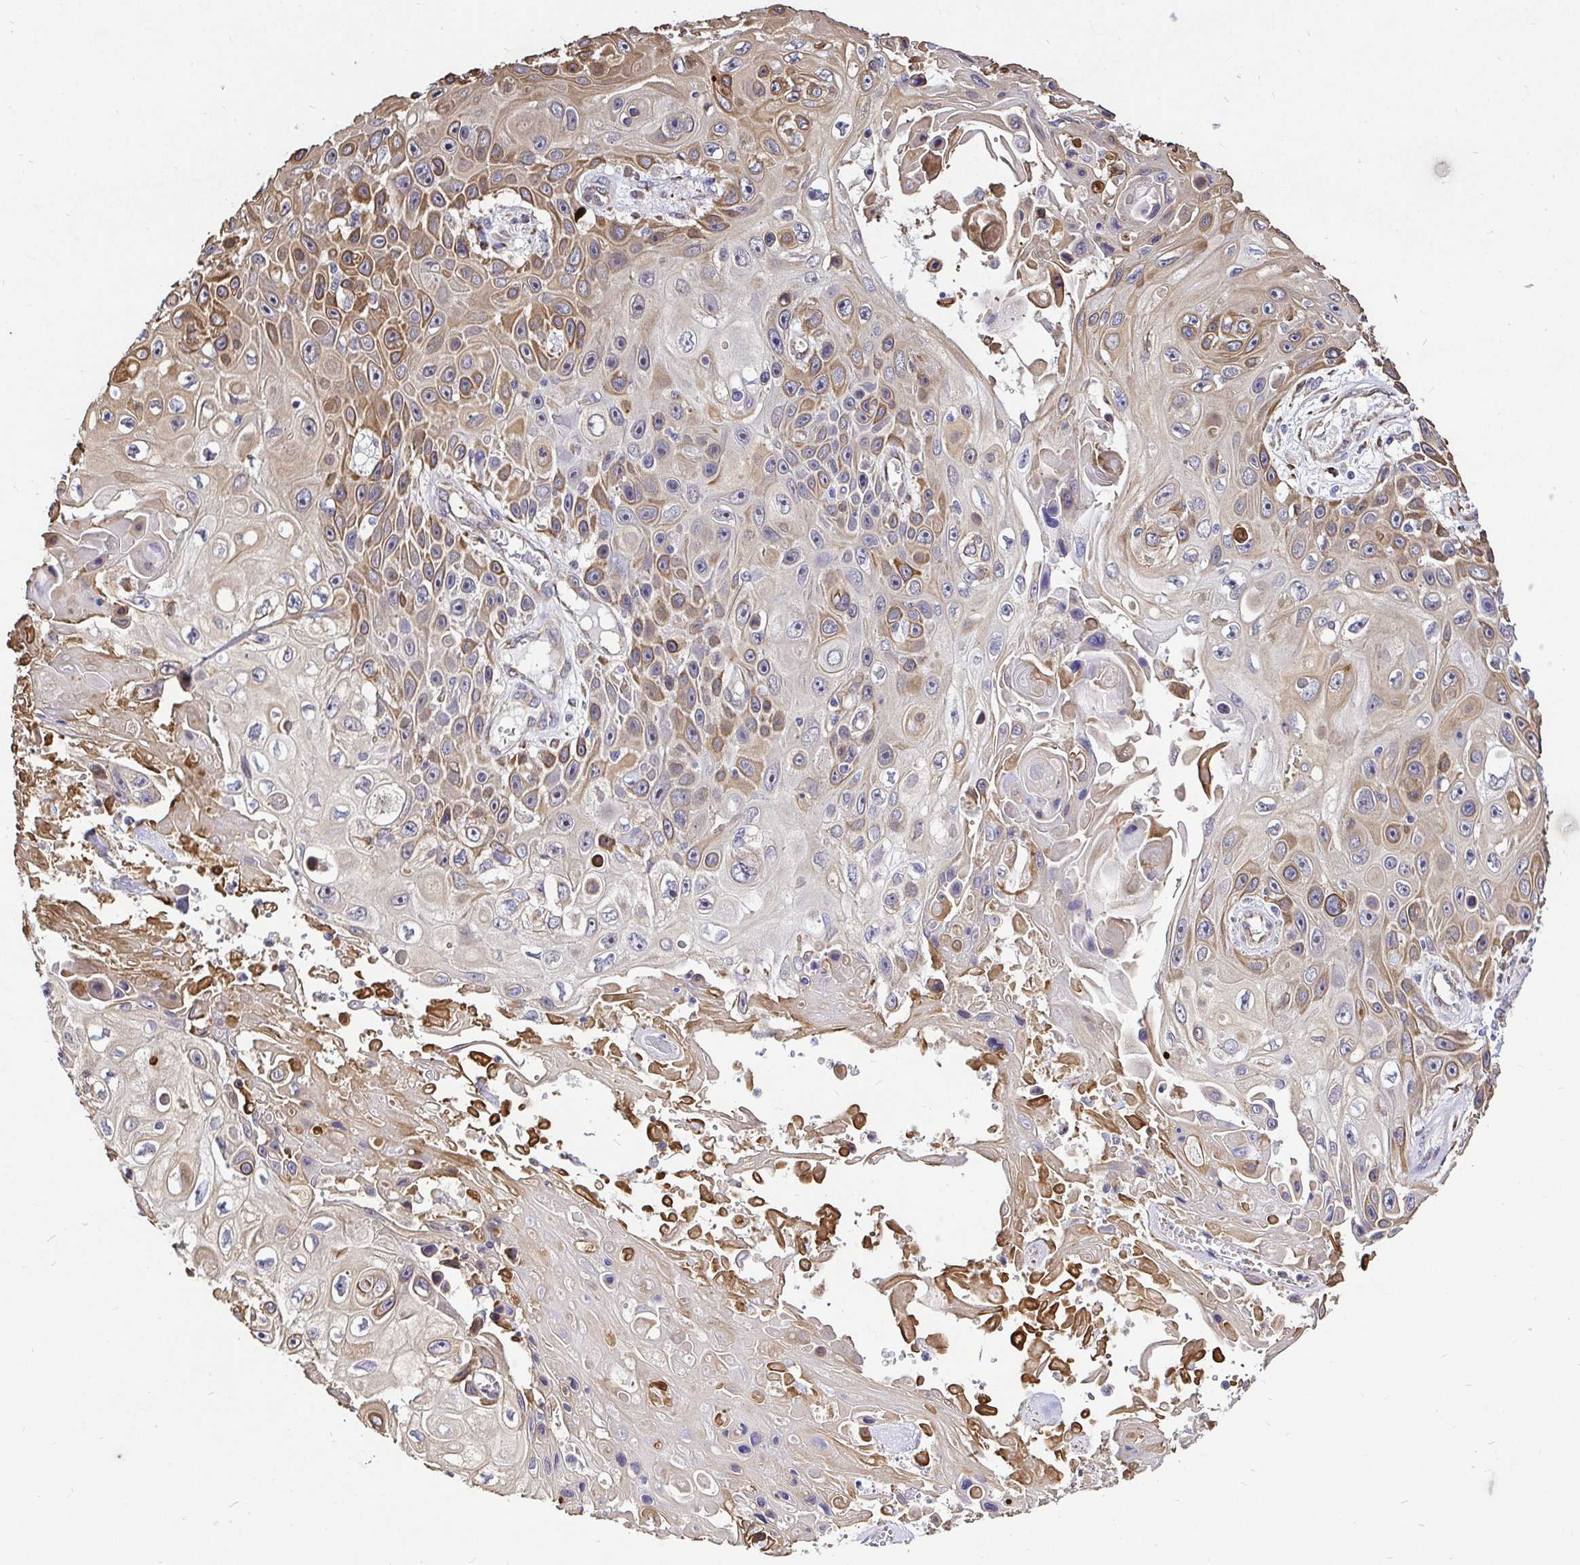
{"staining": {"intensity": "moderate", "quantity": "25%-75%", "location": "cytoplasmic/membranous"}, "tissue": "skin cancer", "cell_type": "Tumor cells", "image_type": "cancer", "snomed": [{"axis": "morphology", "description": "Squamous cell carcinoma, NOS"}, {"axis": "topography", "description": "Skin"}], "caption": "Immunohistochemical staining of human skin cancer (squamous cell carcinoma) shows moderate cytoplasmic/membranous protein staining in approximately 25%-75% of tumor cells.", "gene": "CCDC122", "patient": {"sex": "male", "age": 82}}